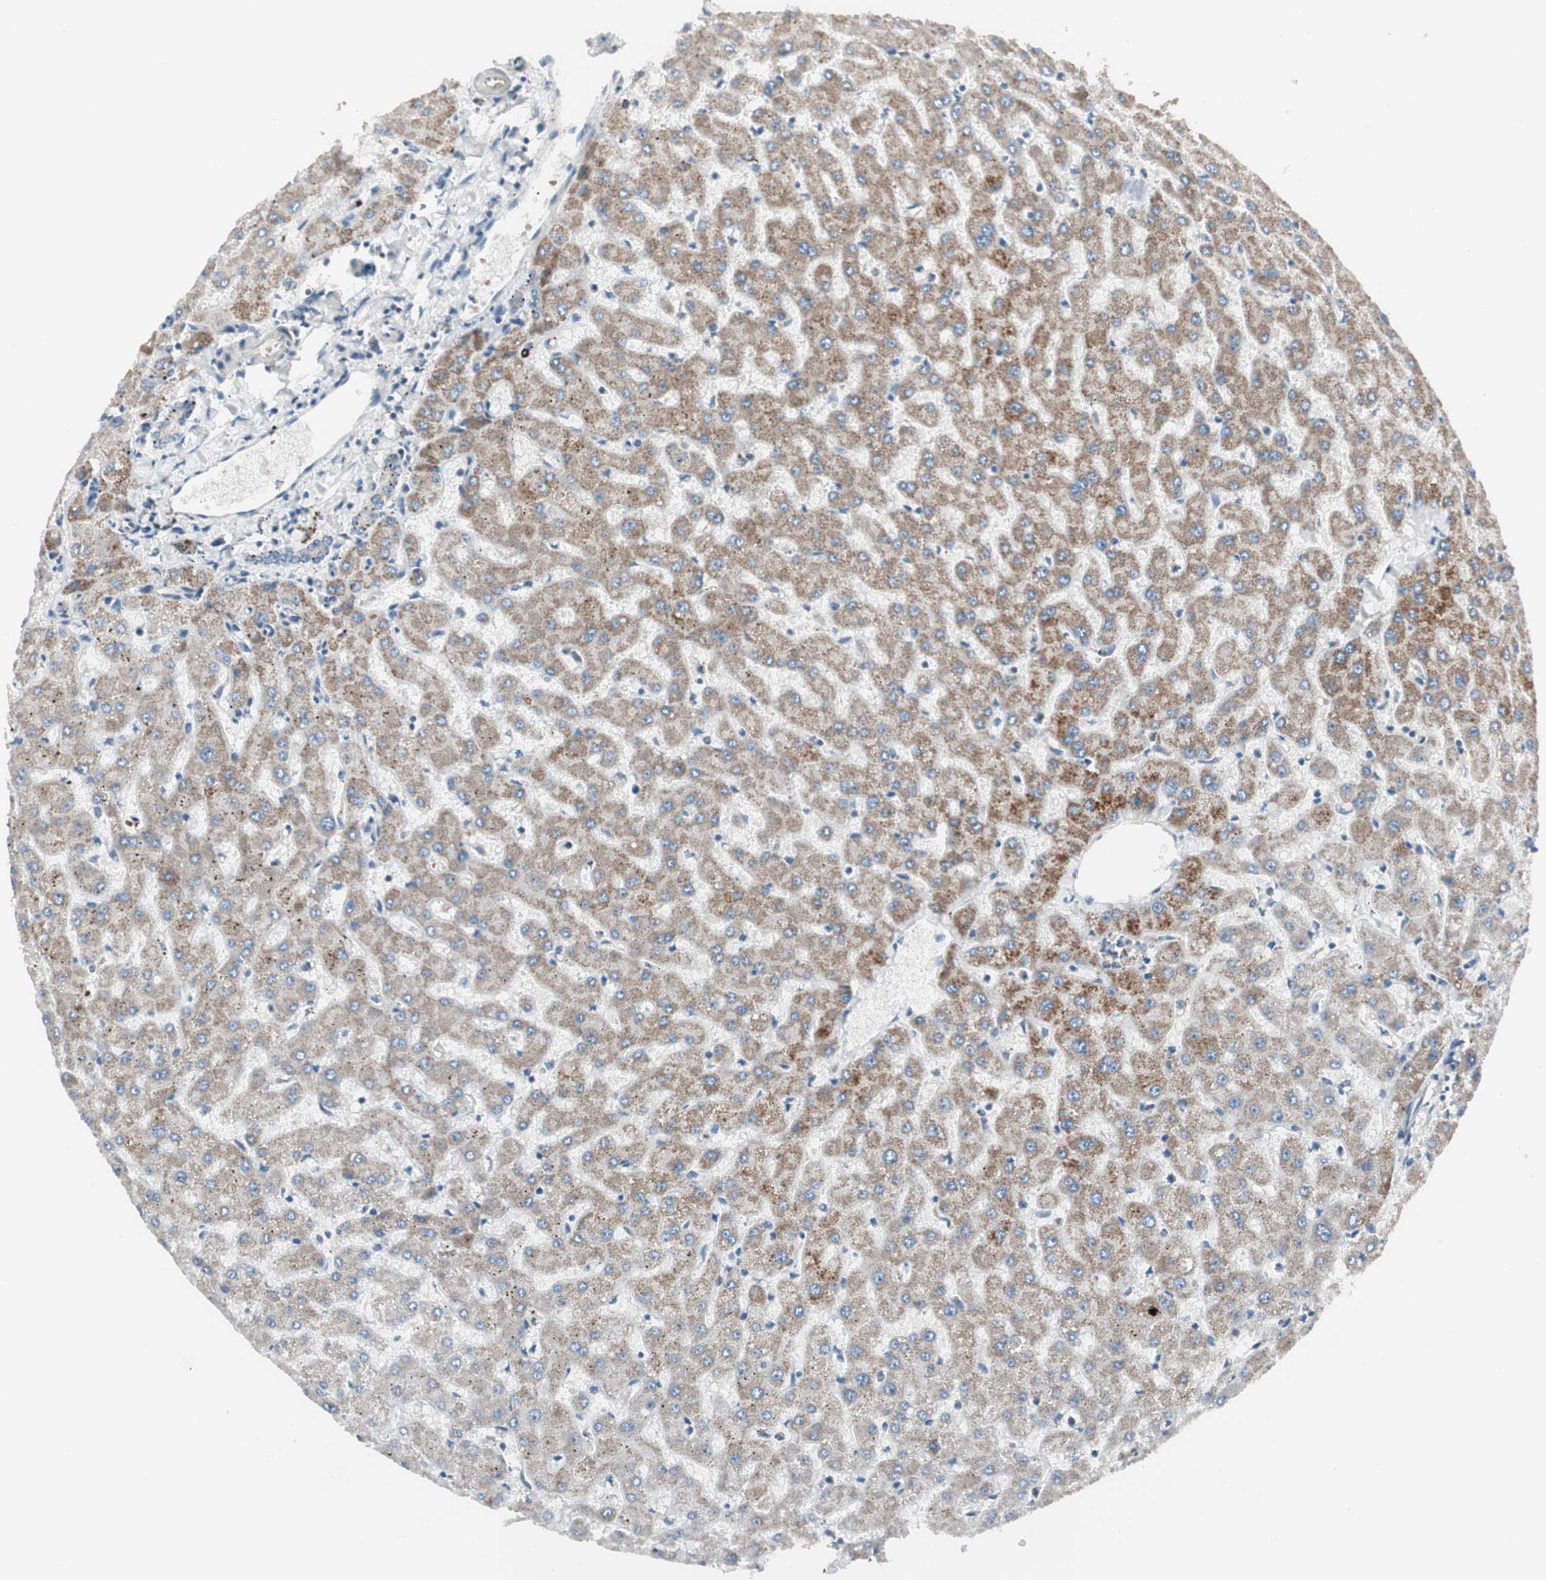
{"staining": {"intensity": "negative", "quantity": "none", "location": "none"}, "tissue": "liver", "cell_type": "Cholangiocytes", "image_type": "normal", "snomed": [{"axis": "morphology", "description": "Normal tissue, NOS"}, {"axis": "topography", "description": "Liver"}], "caption": "There is no significant staining in cholangiocytes of liver. The staining is performed using DAB brown chromogen with nuclei counter-stained in using hematoxylin.", "gene": "SRCIN1", "patient": {"sex": "female", "age": 63}}